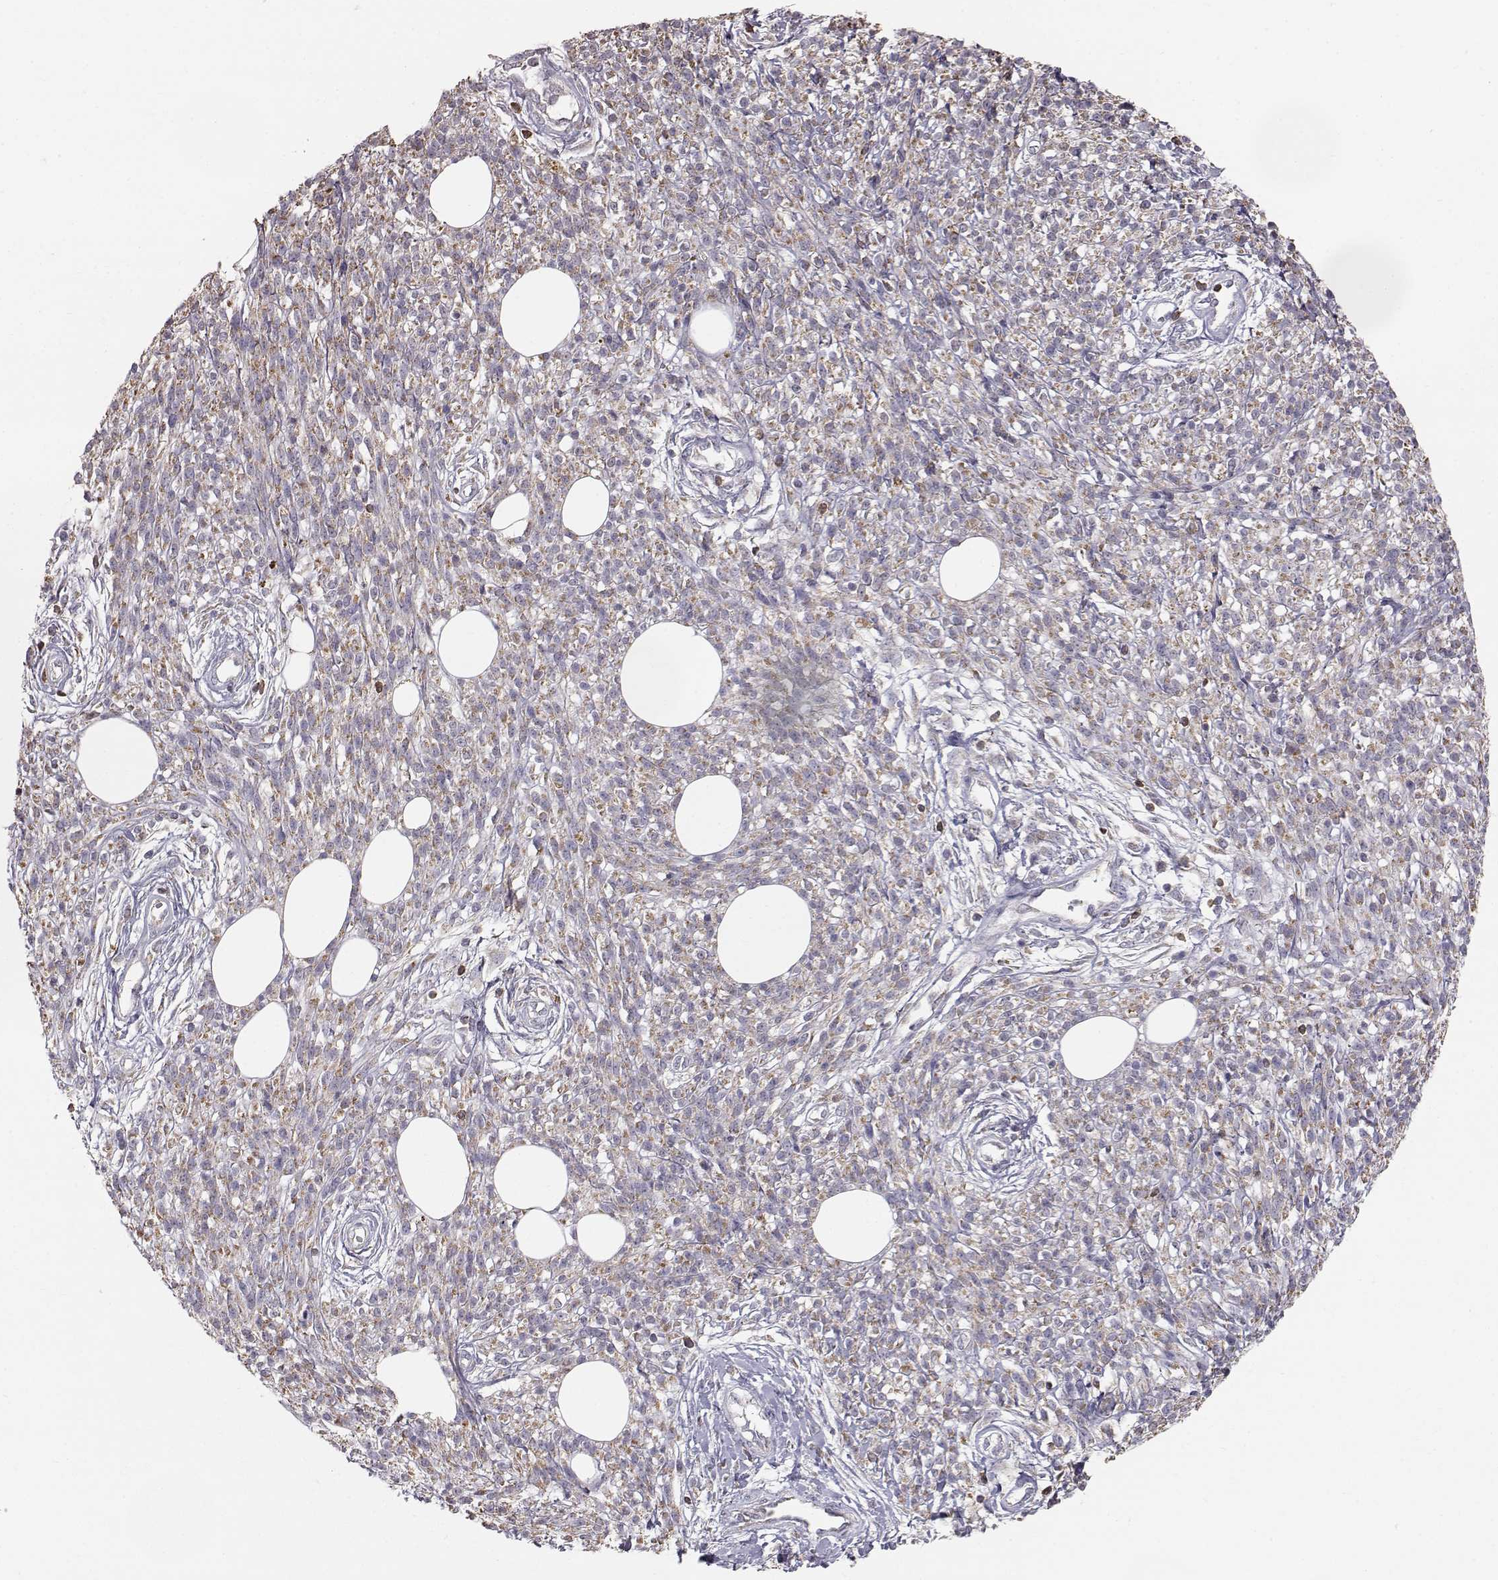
{"staining": {"intensity": "moderate", "quantity": ">75%", "location": "cytoplasmic/membranous"}, "tissue": "melanoma", "cell_type": "Tumor cells", "image_type": "cancer", "snomed": [{"axis": "morphology", "description": "Malignant melanoma, NOS"}, {"axis": "topography", "description": "Skin"}, {"axis": "topography", "description": "Skin of trunk"}], "caption": "Malignant melanoma tissue exhibits moderate cytoplasmic/membranous positivity in about >75% of tumor cells", "gene": "GRAP2", "patient": {"sex": "male", "age": 74}}